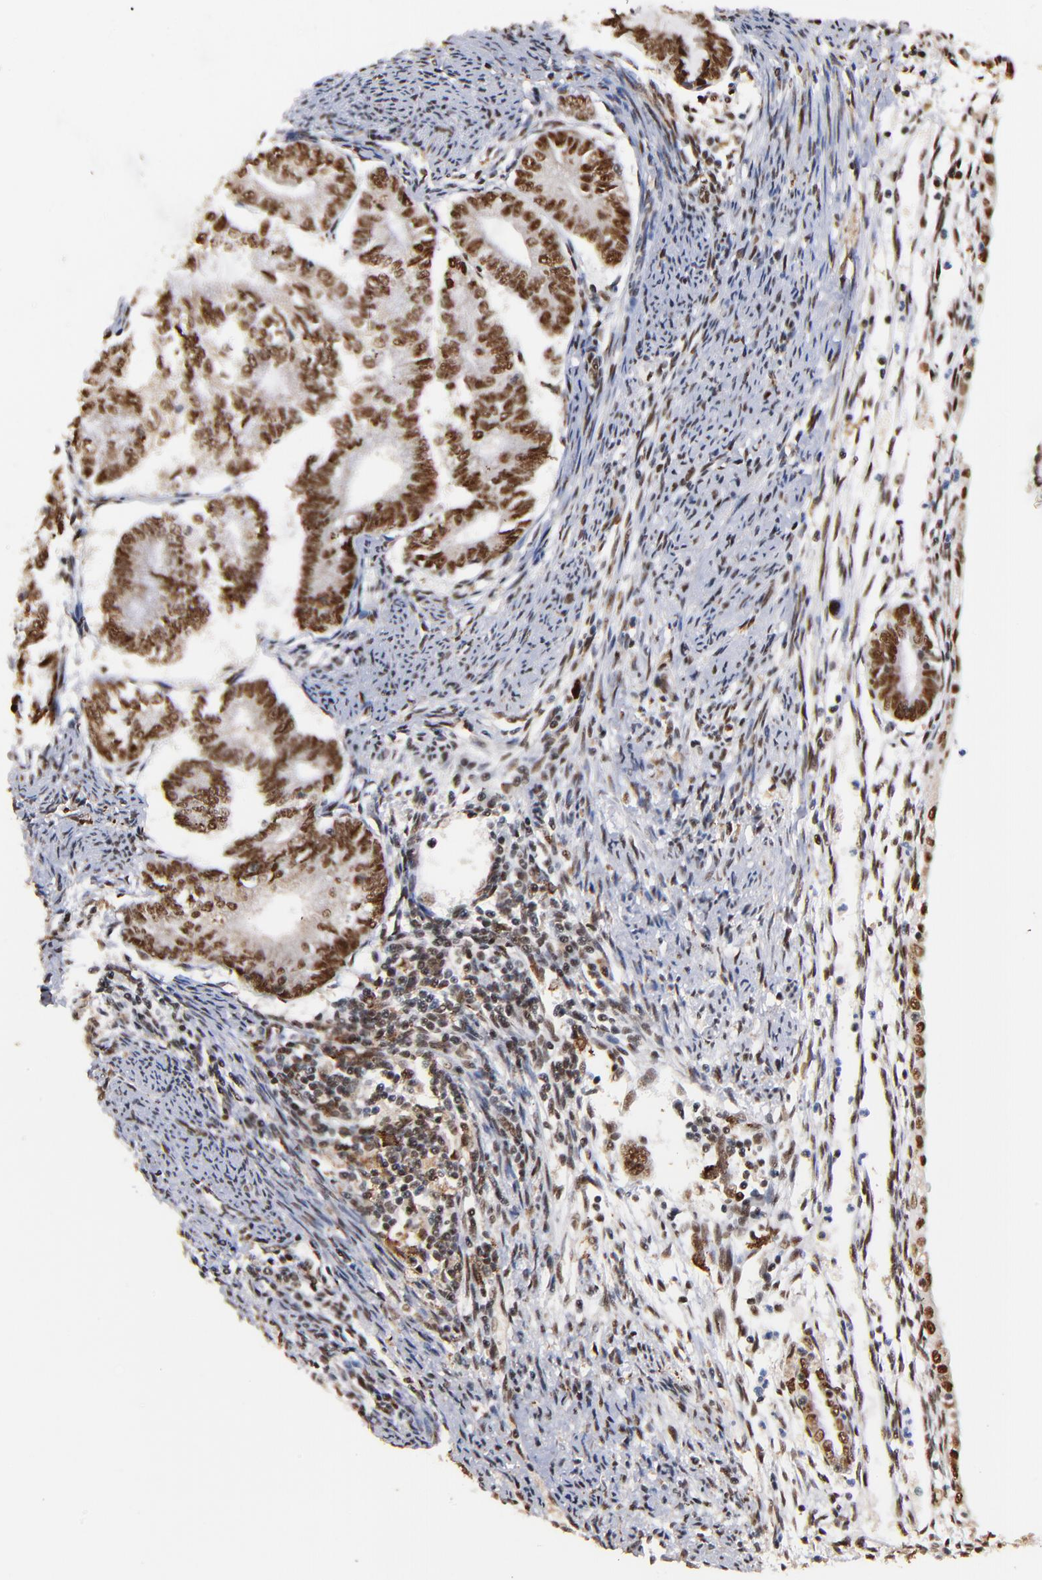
{"staining": {"intensity": "strong", "quantity": ">75%", "location": "nuclear"}, "tissue": "endometrial cancer", "cell_type": "Tumor cells", "image_type": "cancer", "snomed": [{"axis": "morphology", "description": "Adenocarcinoma, NOS"}, {"axis": "topography", "description": "Endometrium"}], "caption": "Endometrial cancer (adenocarcinoma) stained with DAB immunohistochemistry reveals high levels of strong nuclear positivity in about >75% of tumor cells.", "gene": "ZNF146", "patient": {"sex": "female", "age": 63}}